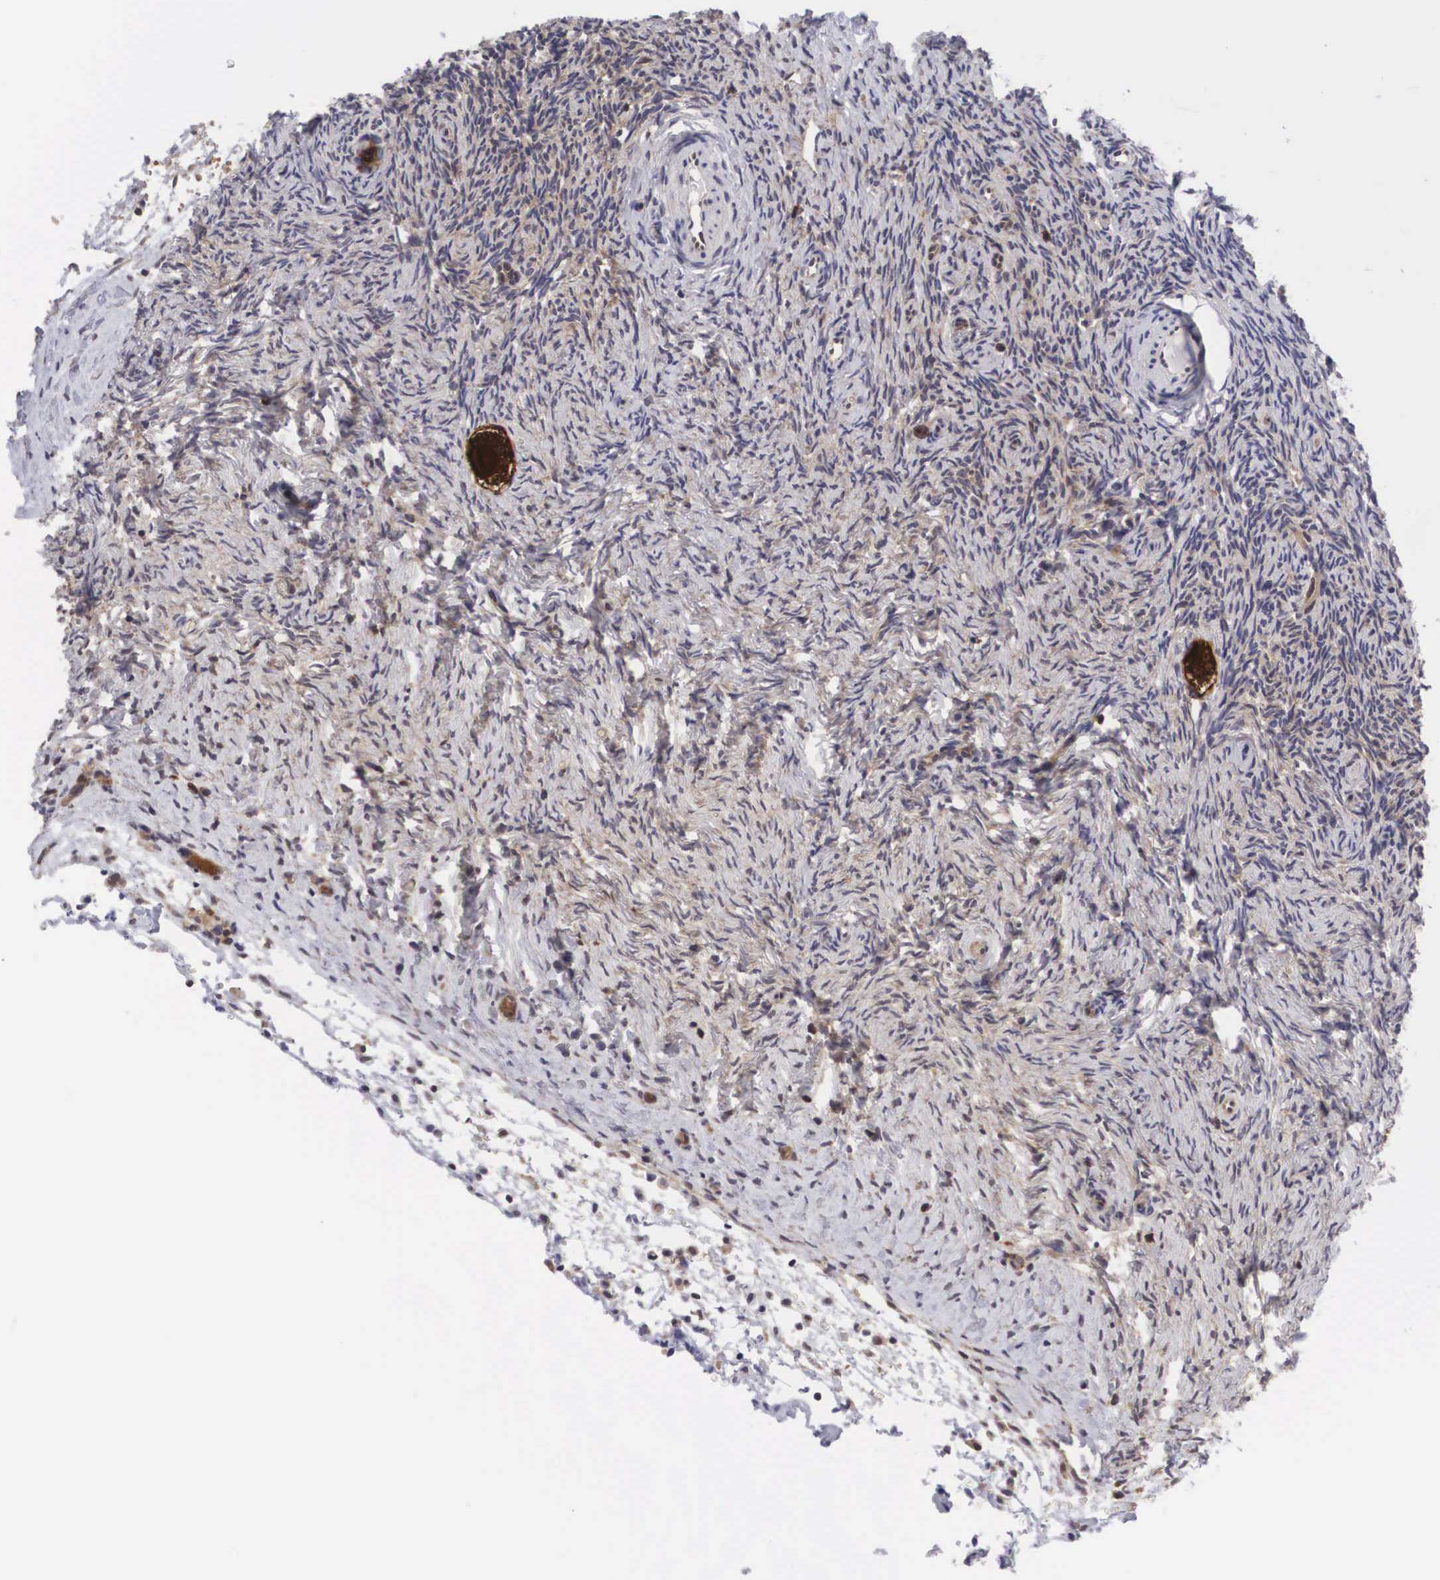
{"staining": {"intensity": "strong", "quantity": ">75%", "location": "cytoplasmic/membranous,nuclear"}, "tissue": "ovary", "cell_type": "Follicle cells", "image_type": "normal", "snomed": [{"axis": "morphology", "description": "Normal tissue, NOS"}, {"axis": "topography", "description": "Ovary"}], "caption": "Human ovary stained with a brown dye exhibits strong cytoplasmic/membranous,nuclear positive expression in about >75% of follicle cells.", "gene": "ADSL", "patient": {"sex": "female", "age": 32}}